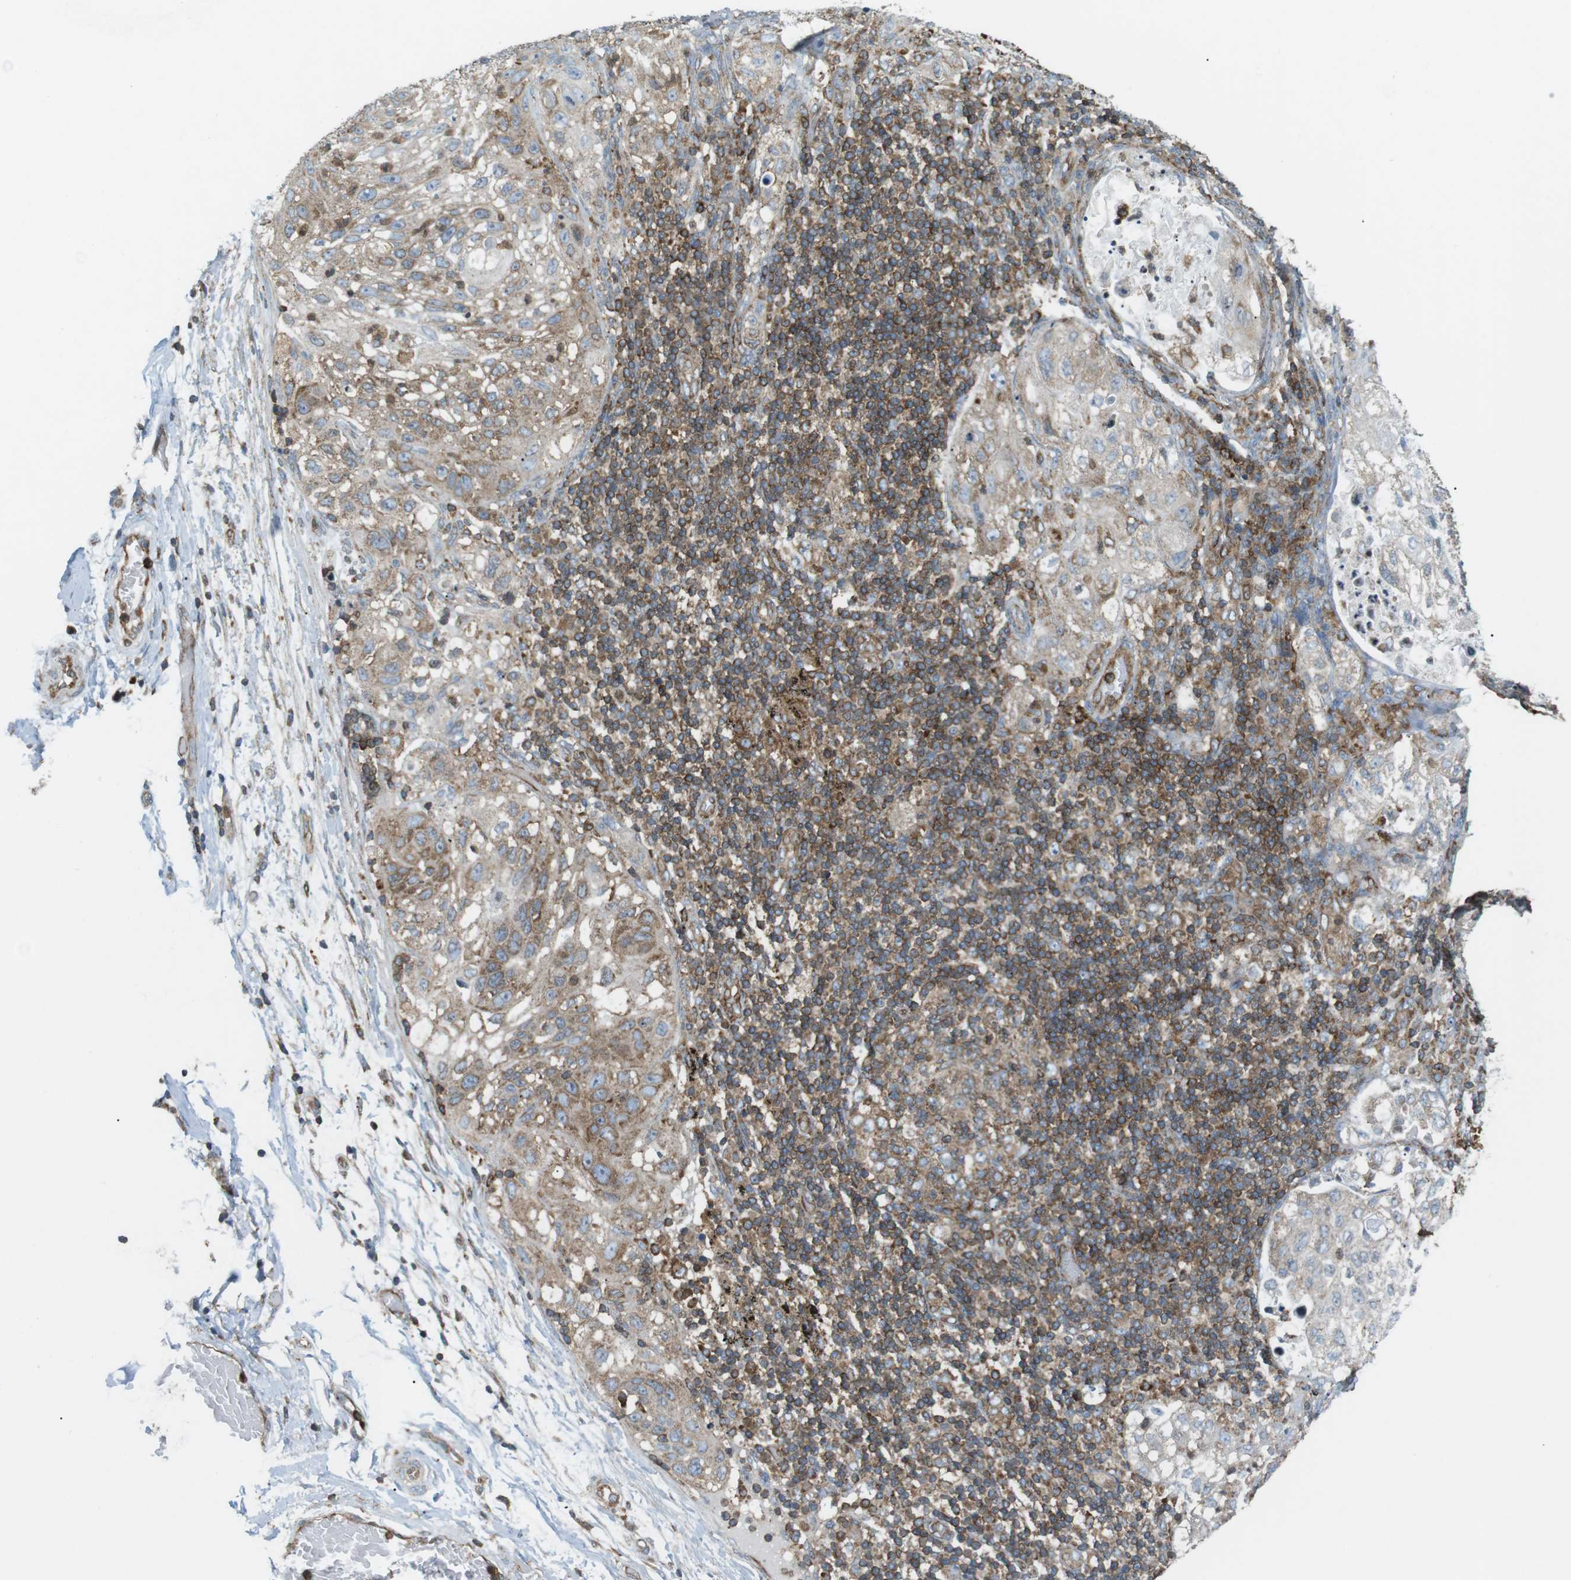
{"staining": {"intensity": "weak", "quantity": "25%-75%", "location": "cytoplasmic/membranous"}, "tissue": "lung cancer", "cell_type": "Tumor cells", "image_type": "cancer", "snomed": [{"axis": "morphology", "description": "Inflammation, NOS"}, {"axis": "morphology", "description": "Squamous cell carcinoma, NOS"}, {"axis": "topography", "description": "Lymph node"}, {"axis": "topography", "description": "Soft tissue"}, {"axis": "topography", "description": "Lung"}], "caption": "Immunohistochemistry of human lung squamous cell carcinoma displays low levels of weak cytoplasmic/membranous staining in about 25%-75% of tumor cells.", "gene": "FLII", "patient": {"sex": "male", "age": 66}}